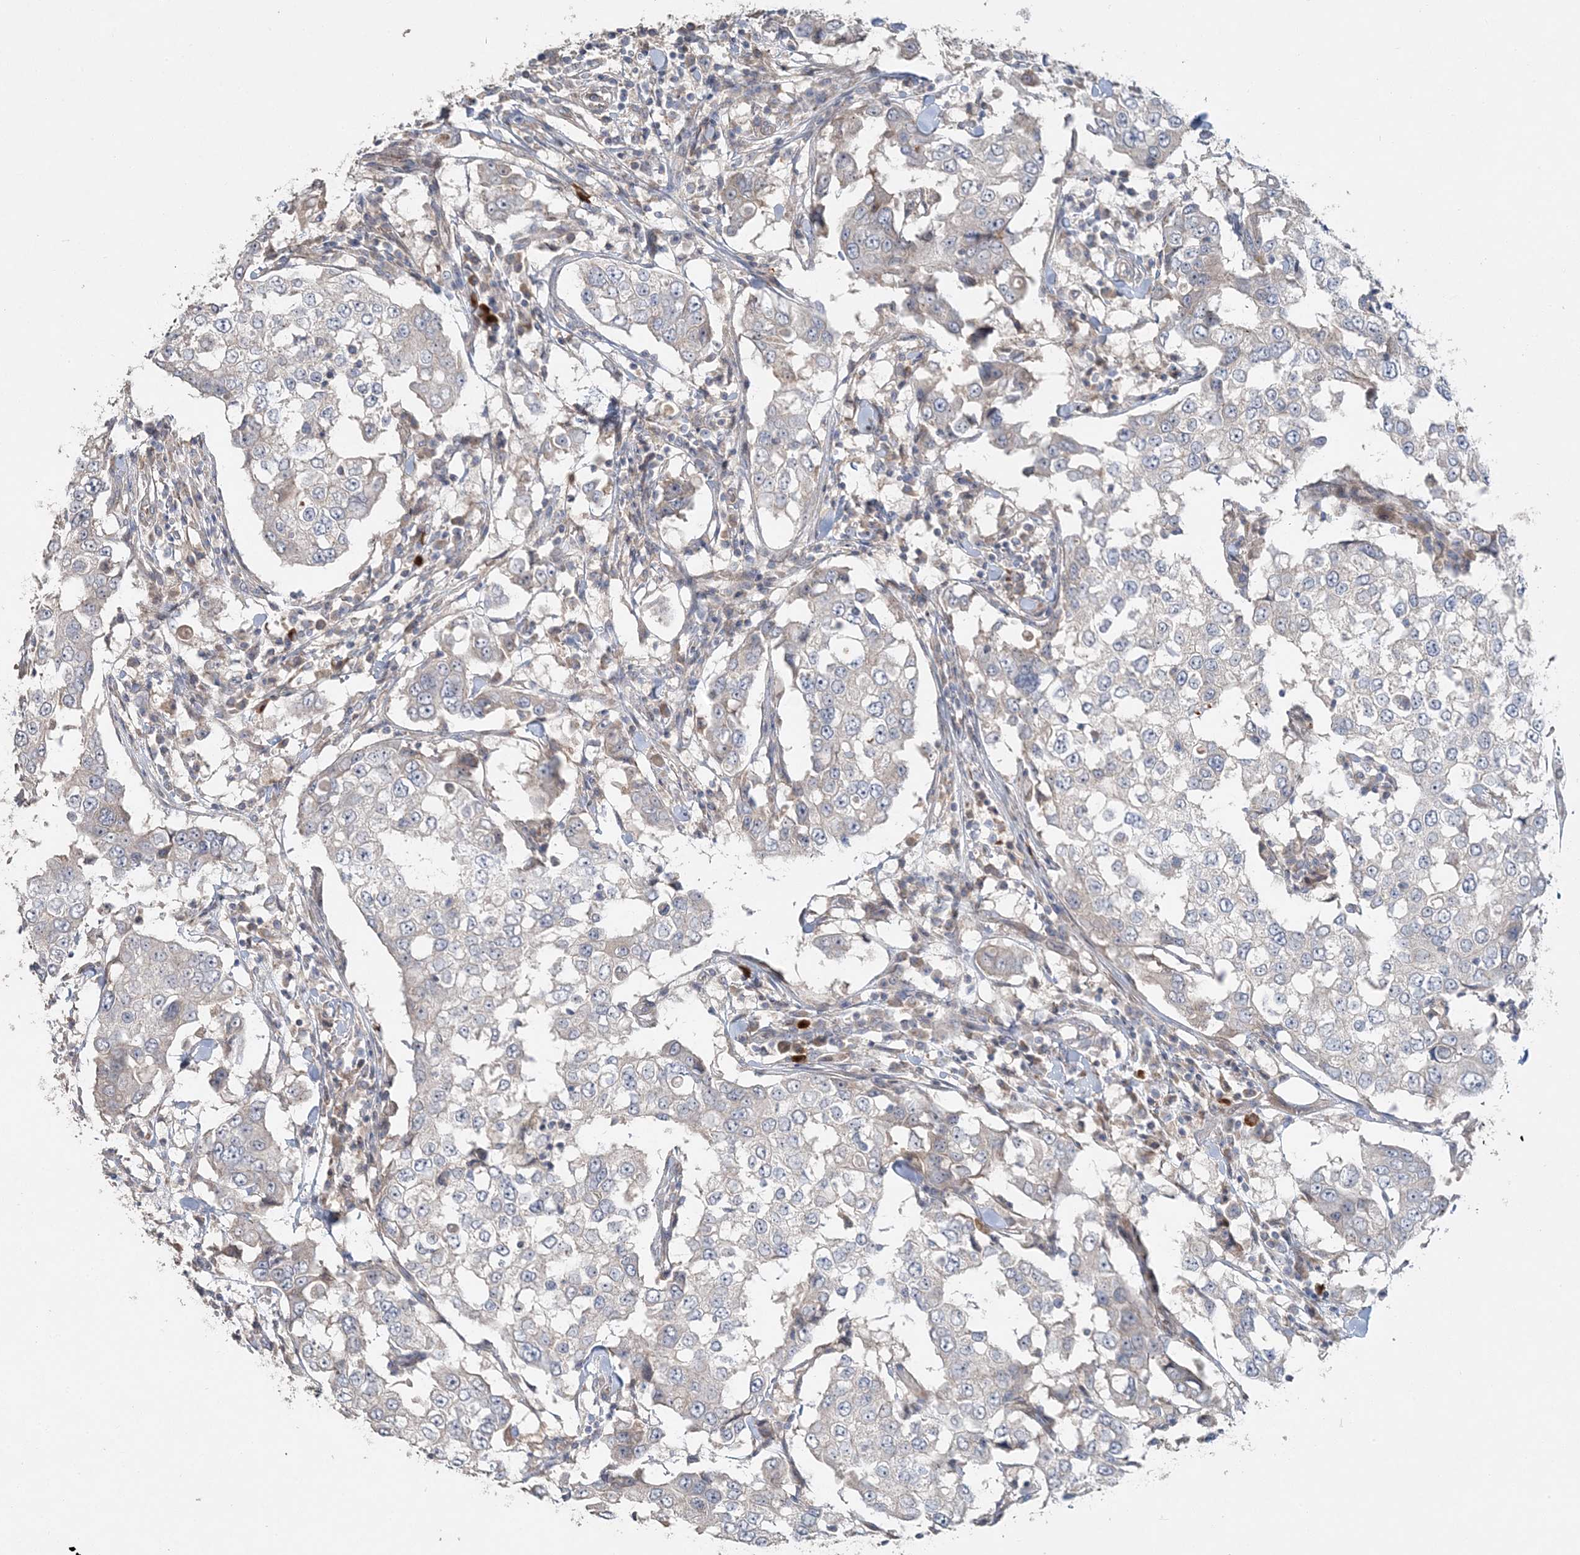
{"staining": {"intensity": "negative", "quantity": "none", "location": "none"}, "tissue": "breast cancer", "cell_type": "Tumor cells", "image_type": "cancer", "snomed": [{"axis": "morphology", "description": "Duct carcinoma"}, {"axis": "topography", "description": "Breast"}], "caption": "There is no significant positivity in tumor cells of invasive ductal carcinoma (breast). (DAB immunohistochemistry, high magnification).", "gene": "SLC4A10", "patient": {"sex": "female", "age": 27}}